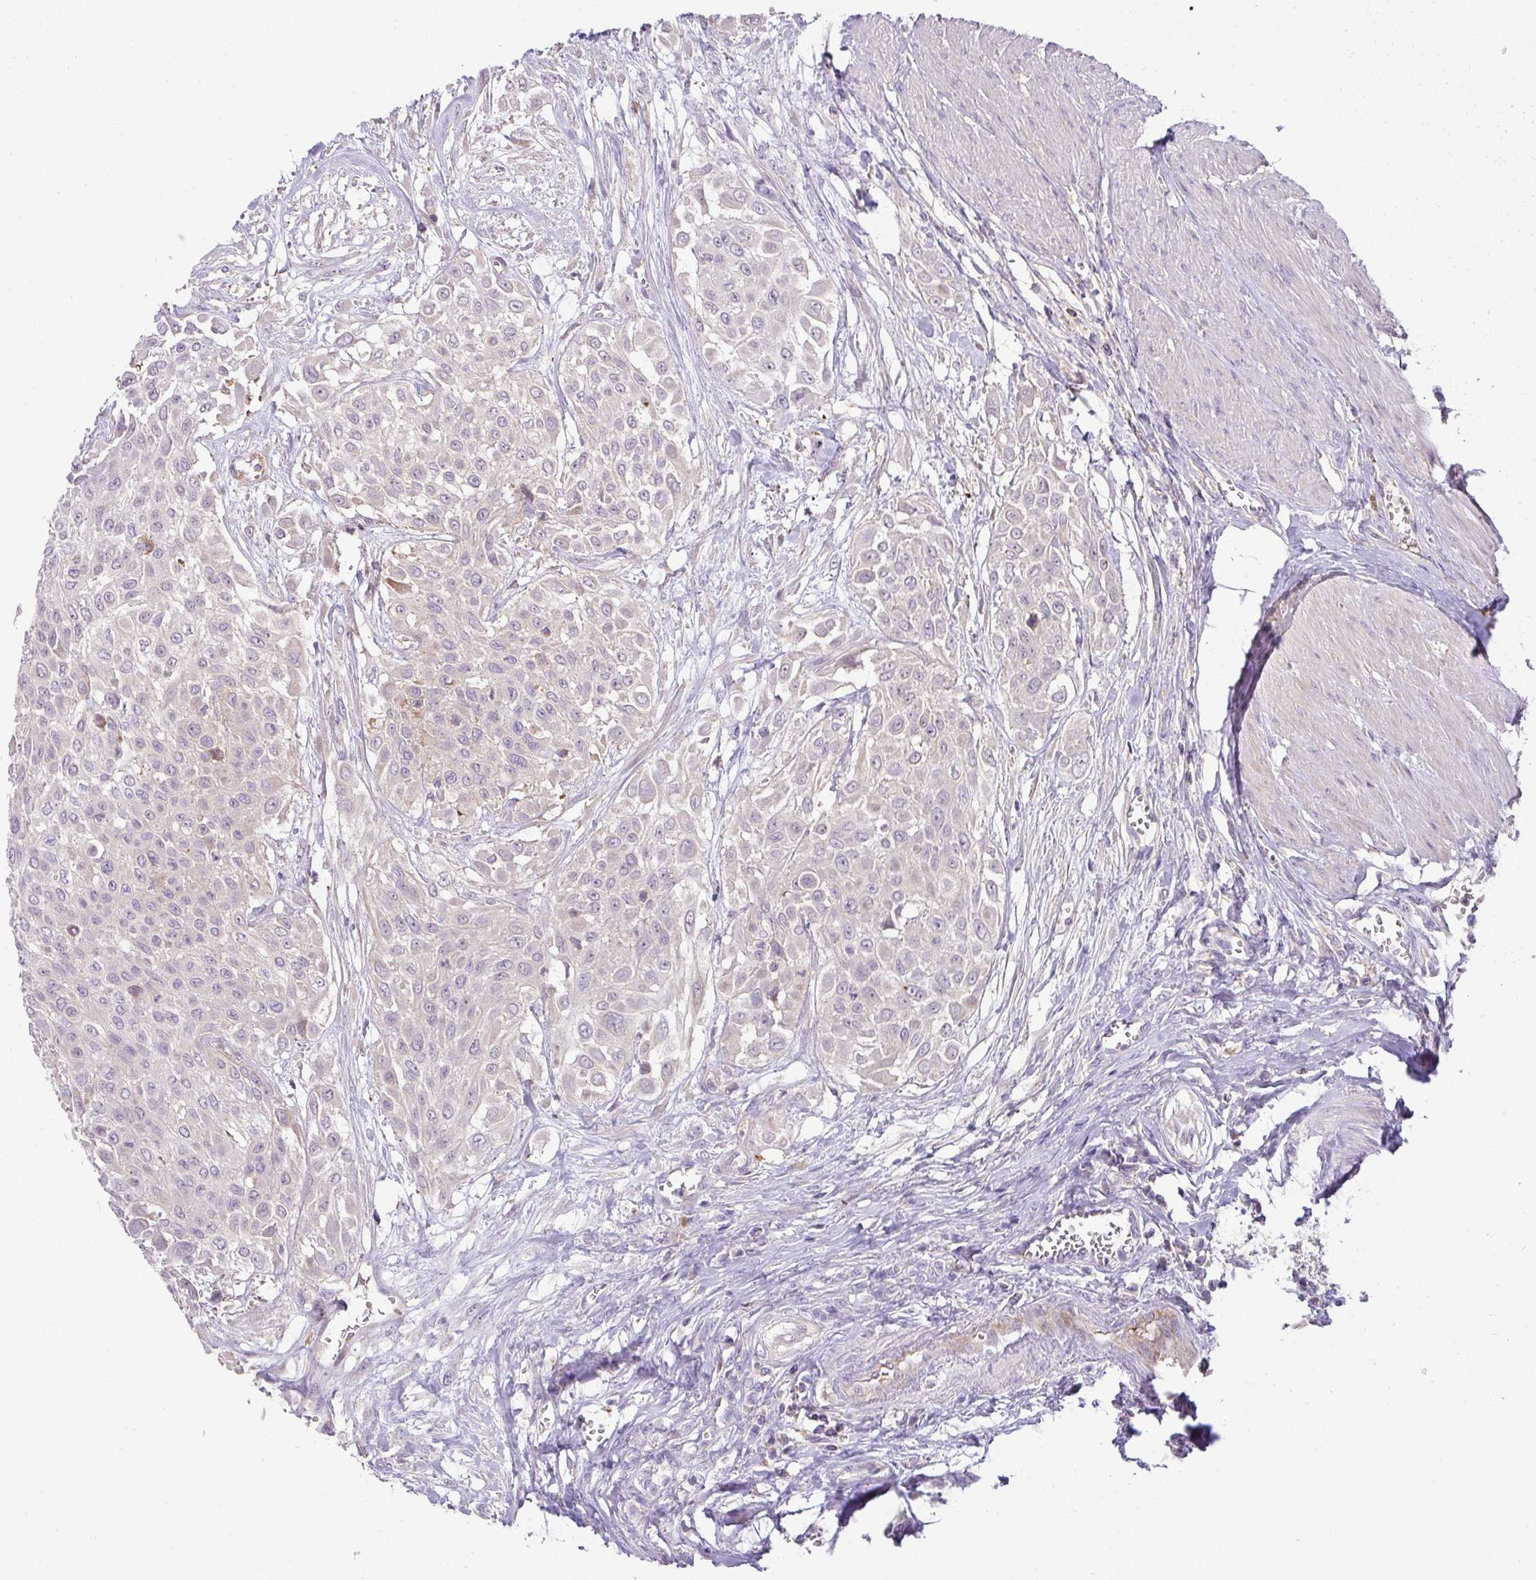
{"staining": {"intensity": "negative", "quantity": "none", "location": "none"}, "tissue": "urothelial cancer", "cell_type": "Tumor cells", "image_type": "cancer", "snomed": [{"axis": "morphology", "description": "Urothelial carcinoma, High grade"}, {"axis": "topography", "description": "Urinary bladder"}], "caption": "This photomicrograph is of urothelial cancer stained with immunohistochemistry (IHC) to label a protein in brown with the nuclei are counter-stained blue. There is no expression in tumor cells.", "gene": "HOXC13", "patient": {"sex": "male", "age": 57}}